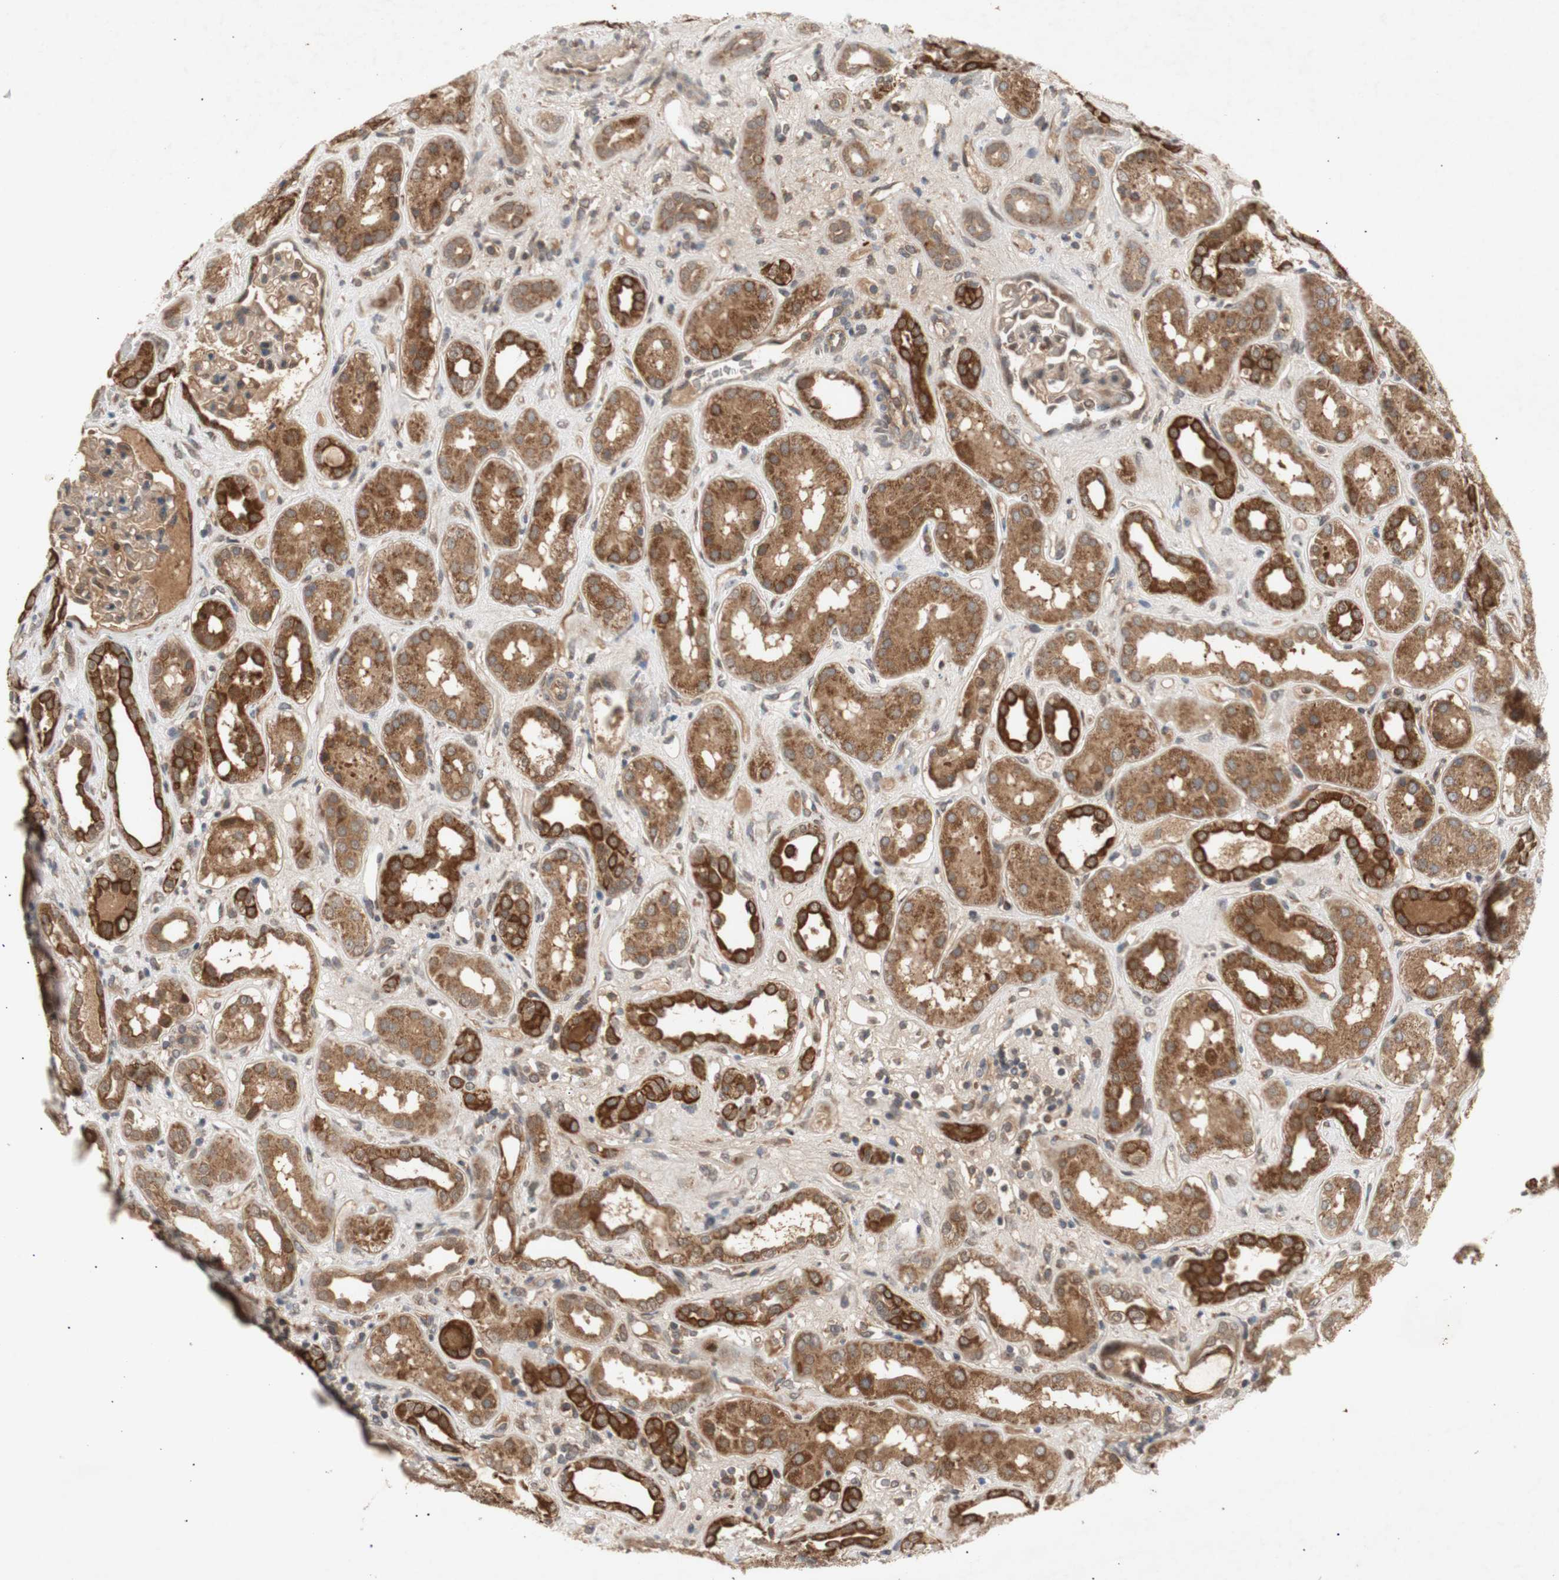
{"staining": {"intensity": "weak", "quantity": ">75%", "location": "cytoplasmic/membranous"}, "tissue": "kidney", "cell_type": "Cells in glomeruli", "image_type": "normal", "snomed": [{"axis": "morphology", "description": "Normal tissue, NOS"}, {"axis": "topography", "description": "Kidney"}], "caption": "Immunohistochemistry (DAB (3,3'-diaminobenzidine)) staining of unremarkable human kidney shows weak cytoplasmic/membranous protein positivity in approximately >75% of cells in glomeruli. (IHC, brightfield microscopy, high magnification).", "gene": "PKN1", "patient": {"sex": "male", "age": 59}}